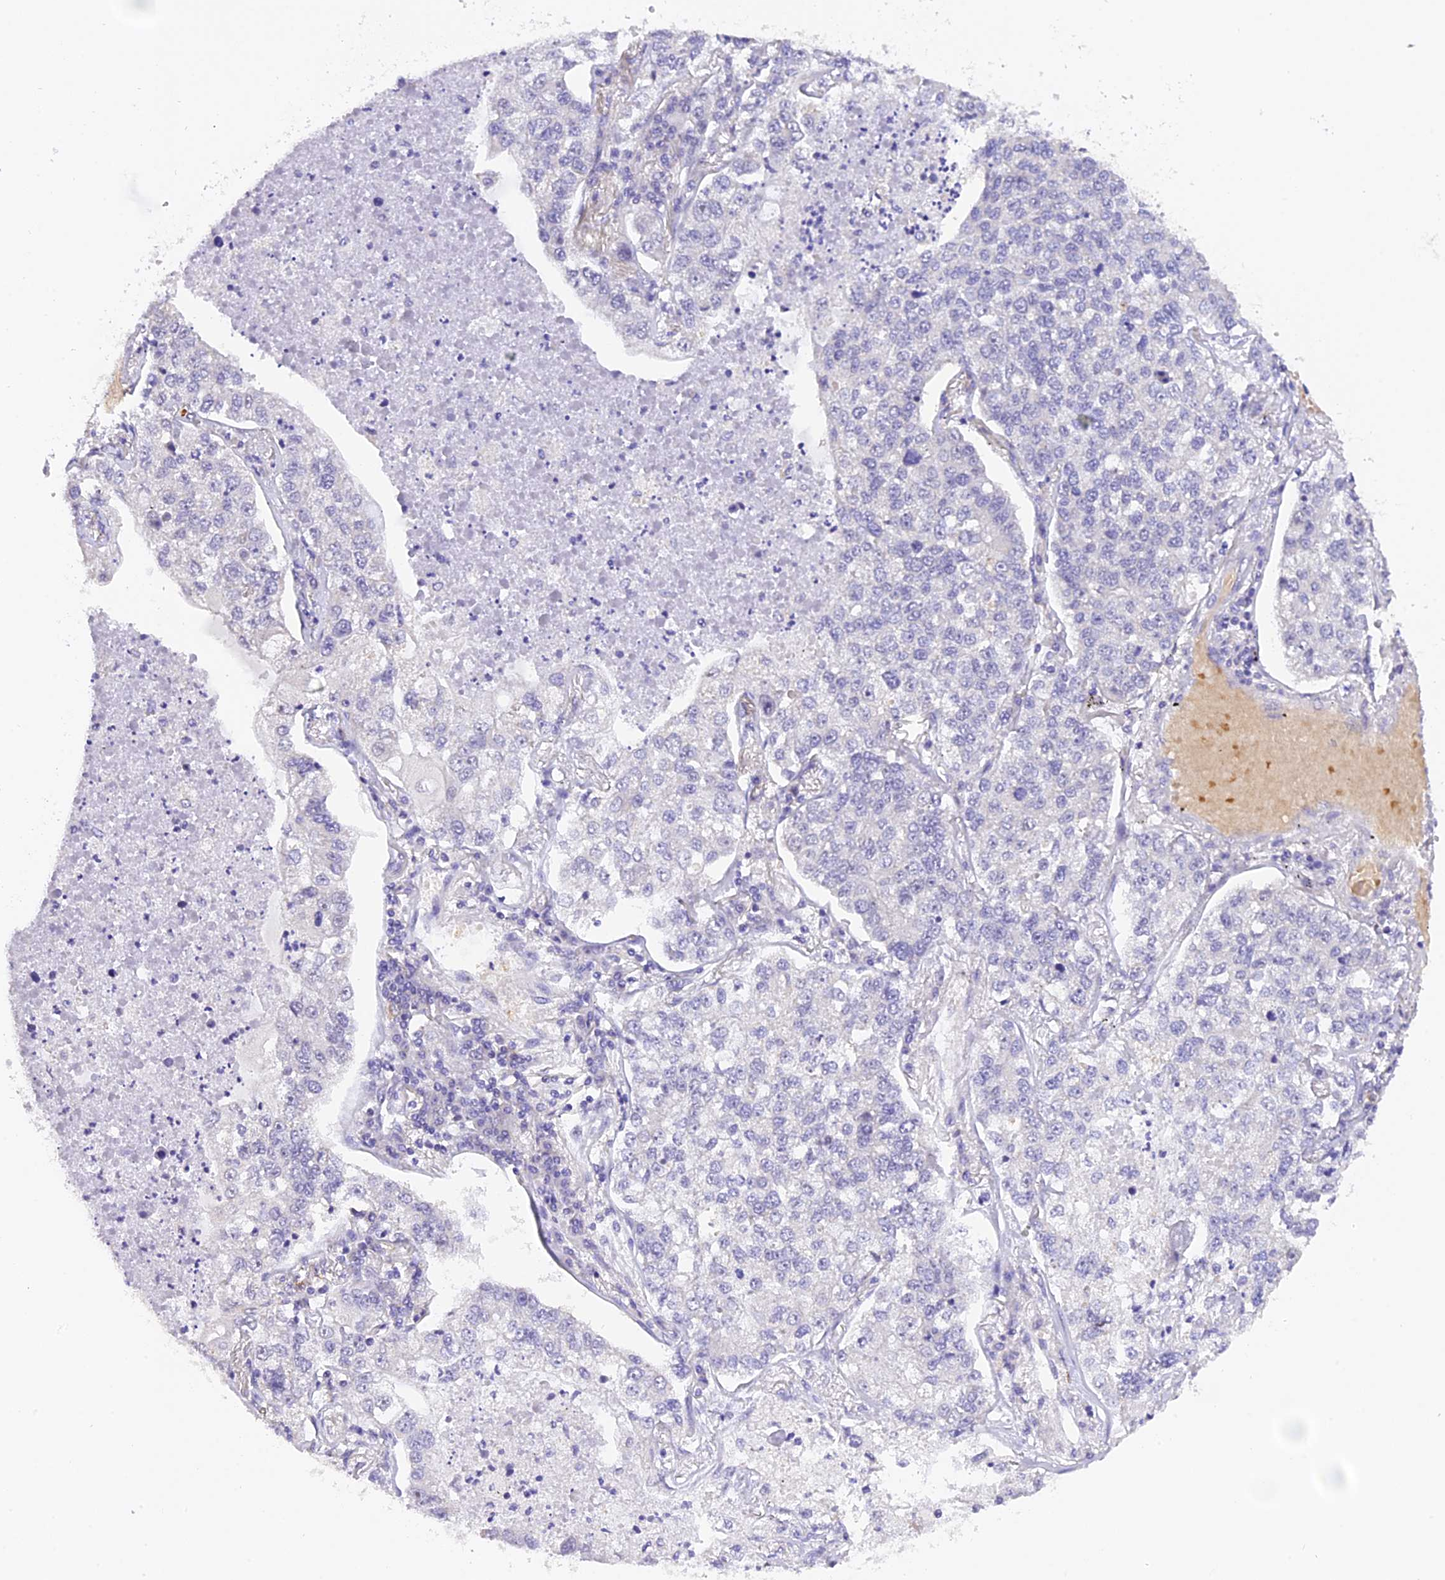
{"staining": {"intensity": "negative", "quantity": "none", "location": "none"}, "tissue": "lung cancer", "cell_type": "Tumor cells", "image_type": "cancer", "snomed": [{"axis": "morphology", "description": "Adenocarcinoma, NOS"}, {"axis": "topography", "description": "Lung"}], "caption": "There is no significant staining in tumor cells of lung adenocarcinoma.", "gene": "AHSP", "patient": {"sex": "male", "age": 49}}